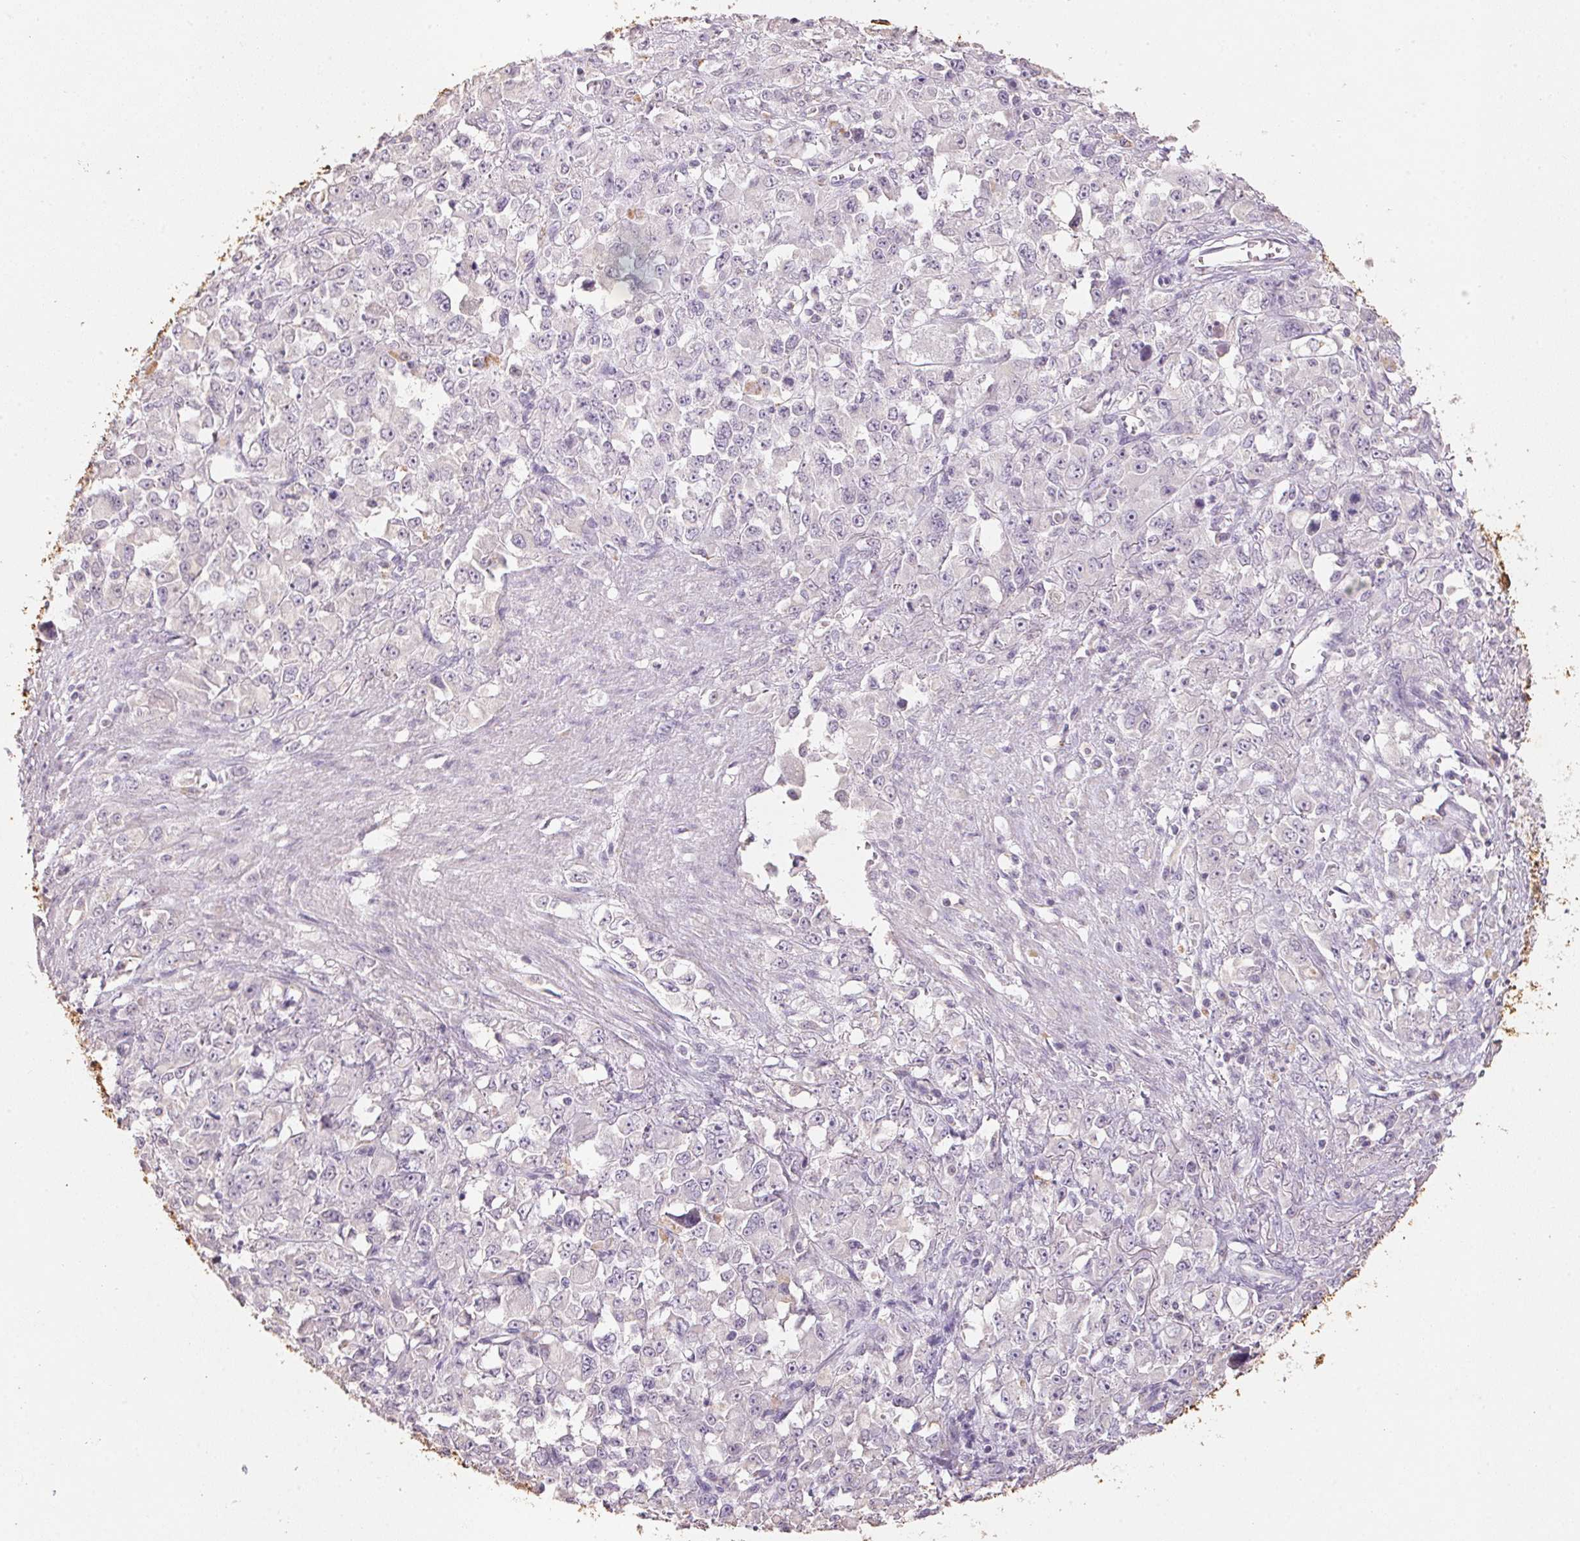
{"staining": {"intensity": "negative", "quantity": "none", "location": "none"}, "tissue": "stomach cancer", "cell_type": "Tumor cells", "image_type": "cancer", "snomed": [{"axis": "morphology", "description": "Adenocarcinoma, NOS"}, {"axis": "topography", "description": "Stomach"}], "caption": "Adenocarcinoma (stomach) stained for a protein using IHC reveals no positivity tumor cells.", "gene": "CXCL5", "patient": {"sex": "female", "age": 76}}